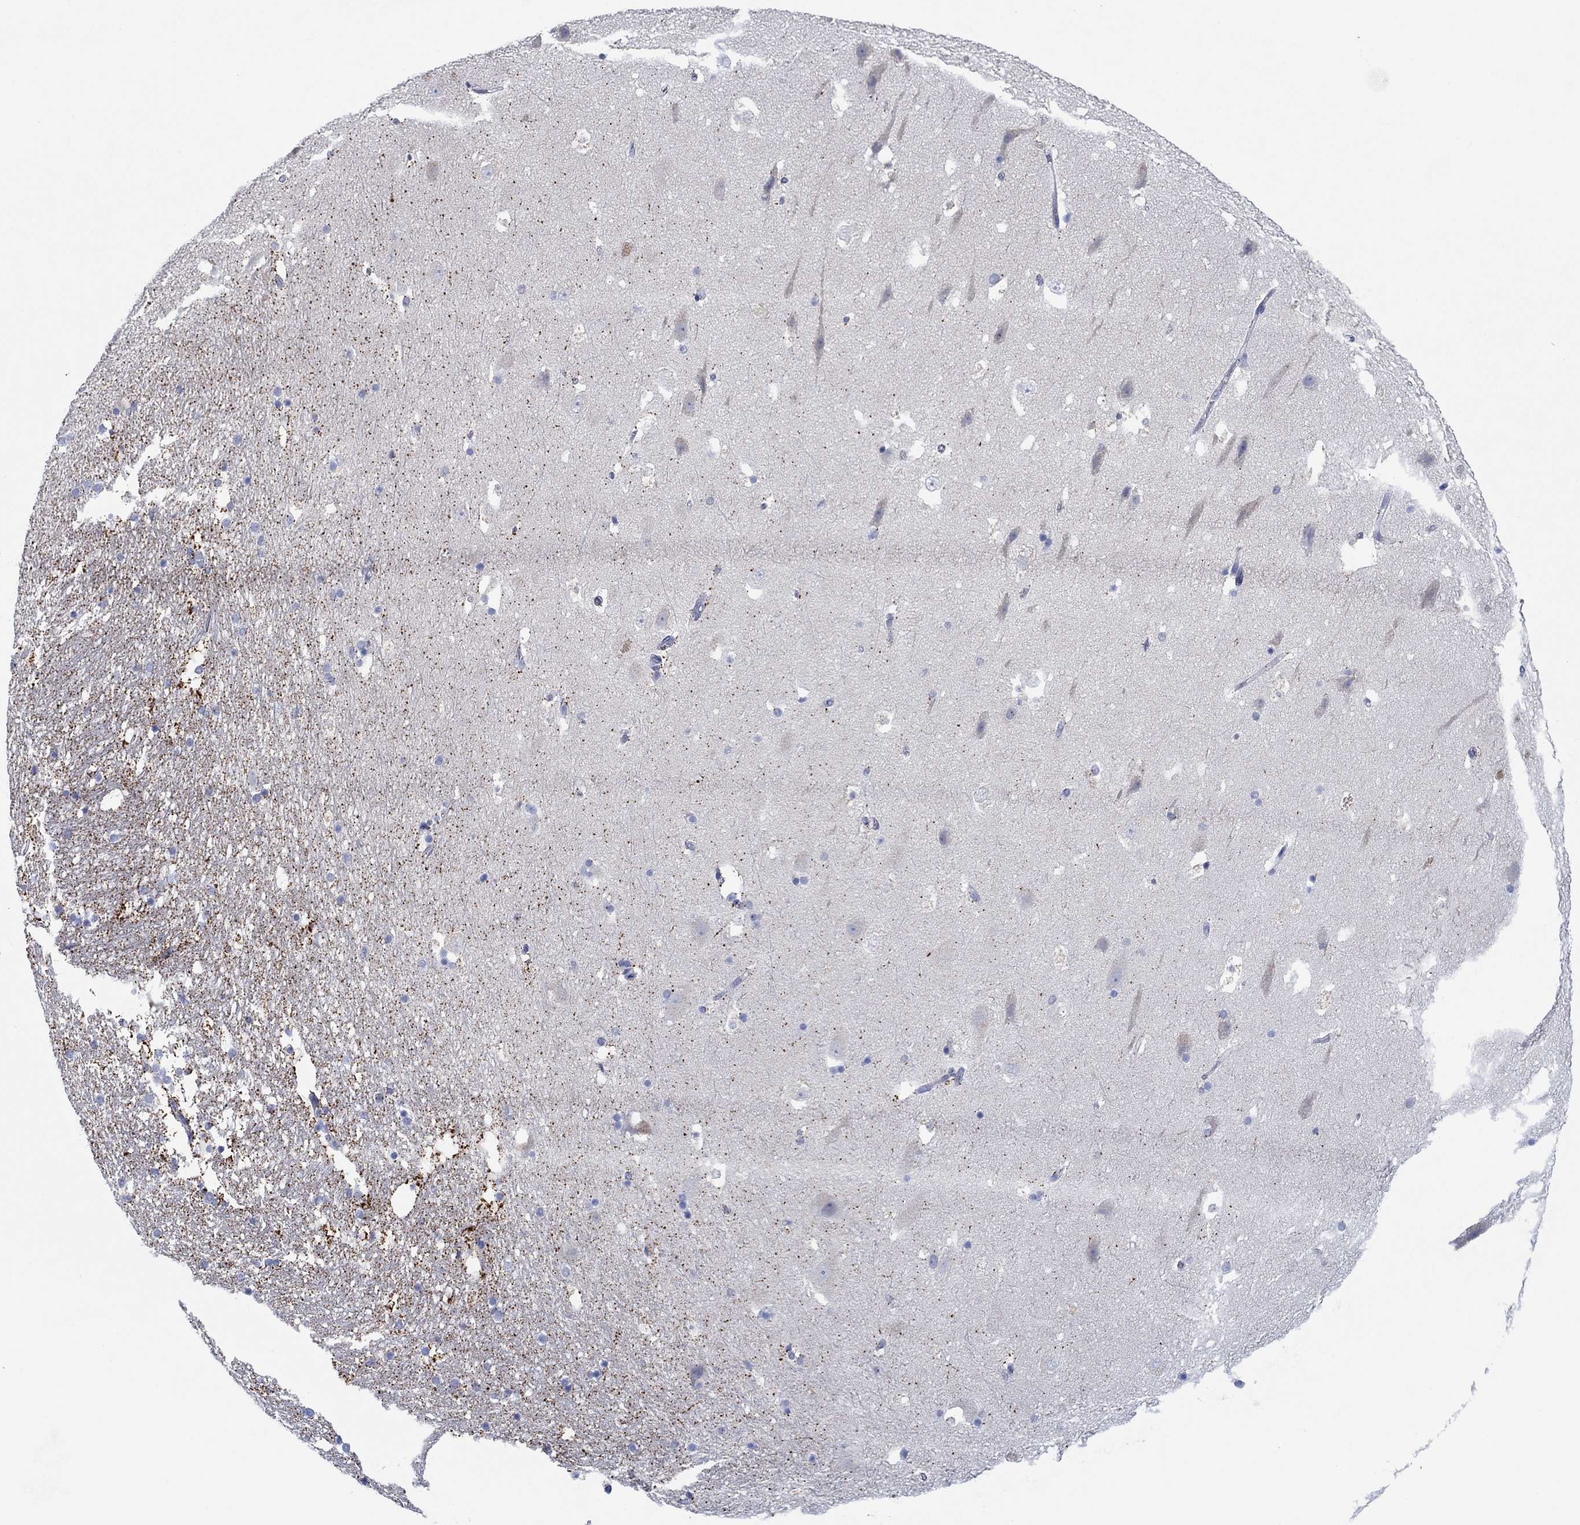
{"staining": {"intensity": "negative", "quantity": "none", "location": "none"}, "tissue": "hippocampus", "cell_type": "Glial cells", "image_type": "normal", "snomed": [{"axis": "morphology", "description": "Normal tissue, NOS"}, {"axis": "topography", "description": "Hippocampus"}], "caption": "High power microscopy histopathology image of an IHC histopathology image of unremarkable hippocampus, revealing no significant expression in glial cells. The staining was performed using DAB to visualize the protein expression in brown, while the nuclei were stained in blue with hematoxylin (Magnification: 20x).", "gene": "CPM", "patient": {"sex": "male", "age": 51}}